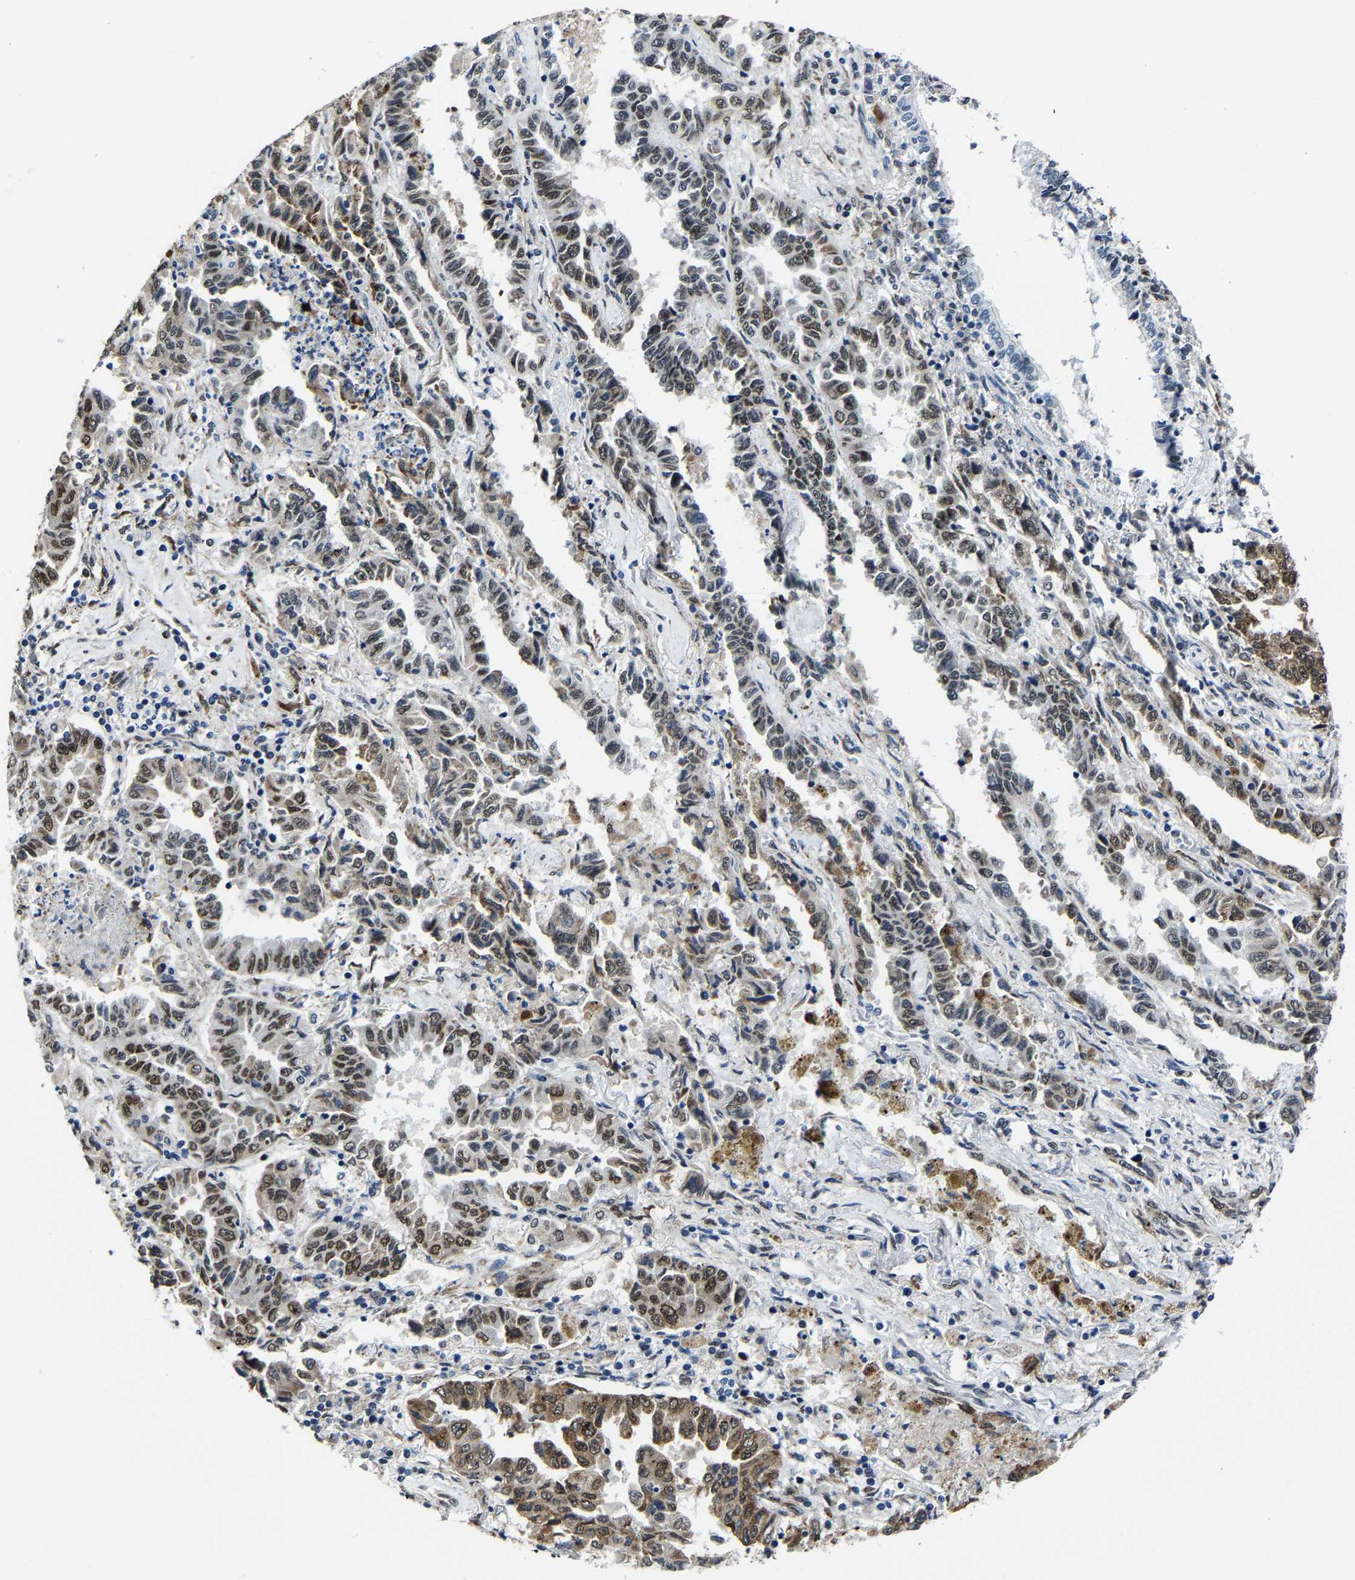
{"staining": {"intensity": "moderate", "quantity": ">75%", "location": "cytoplasmic/membranous,nuclear"}, "tissue": "lung cancer", "cell_type": "Tumor cells", "image_type": "cancer", "snomed": [{"axis": "morphology", "description": "Adenocarcinoma, NOS"}, {"axis": "topography", "description": "Lung"}], "caption": "Tumor cells reveal moderate cytoplasmic/membranous and nuclear positivity in about >75% of cells in adenocarcinoma (lung).", "gene": "METTL1", "patient": {"sex": "female", "age": 51}}